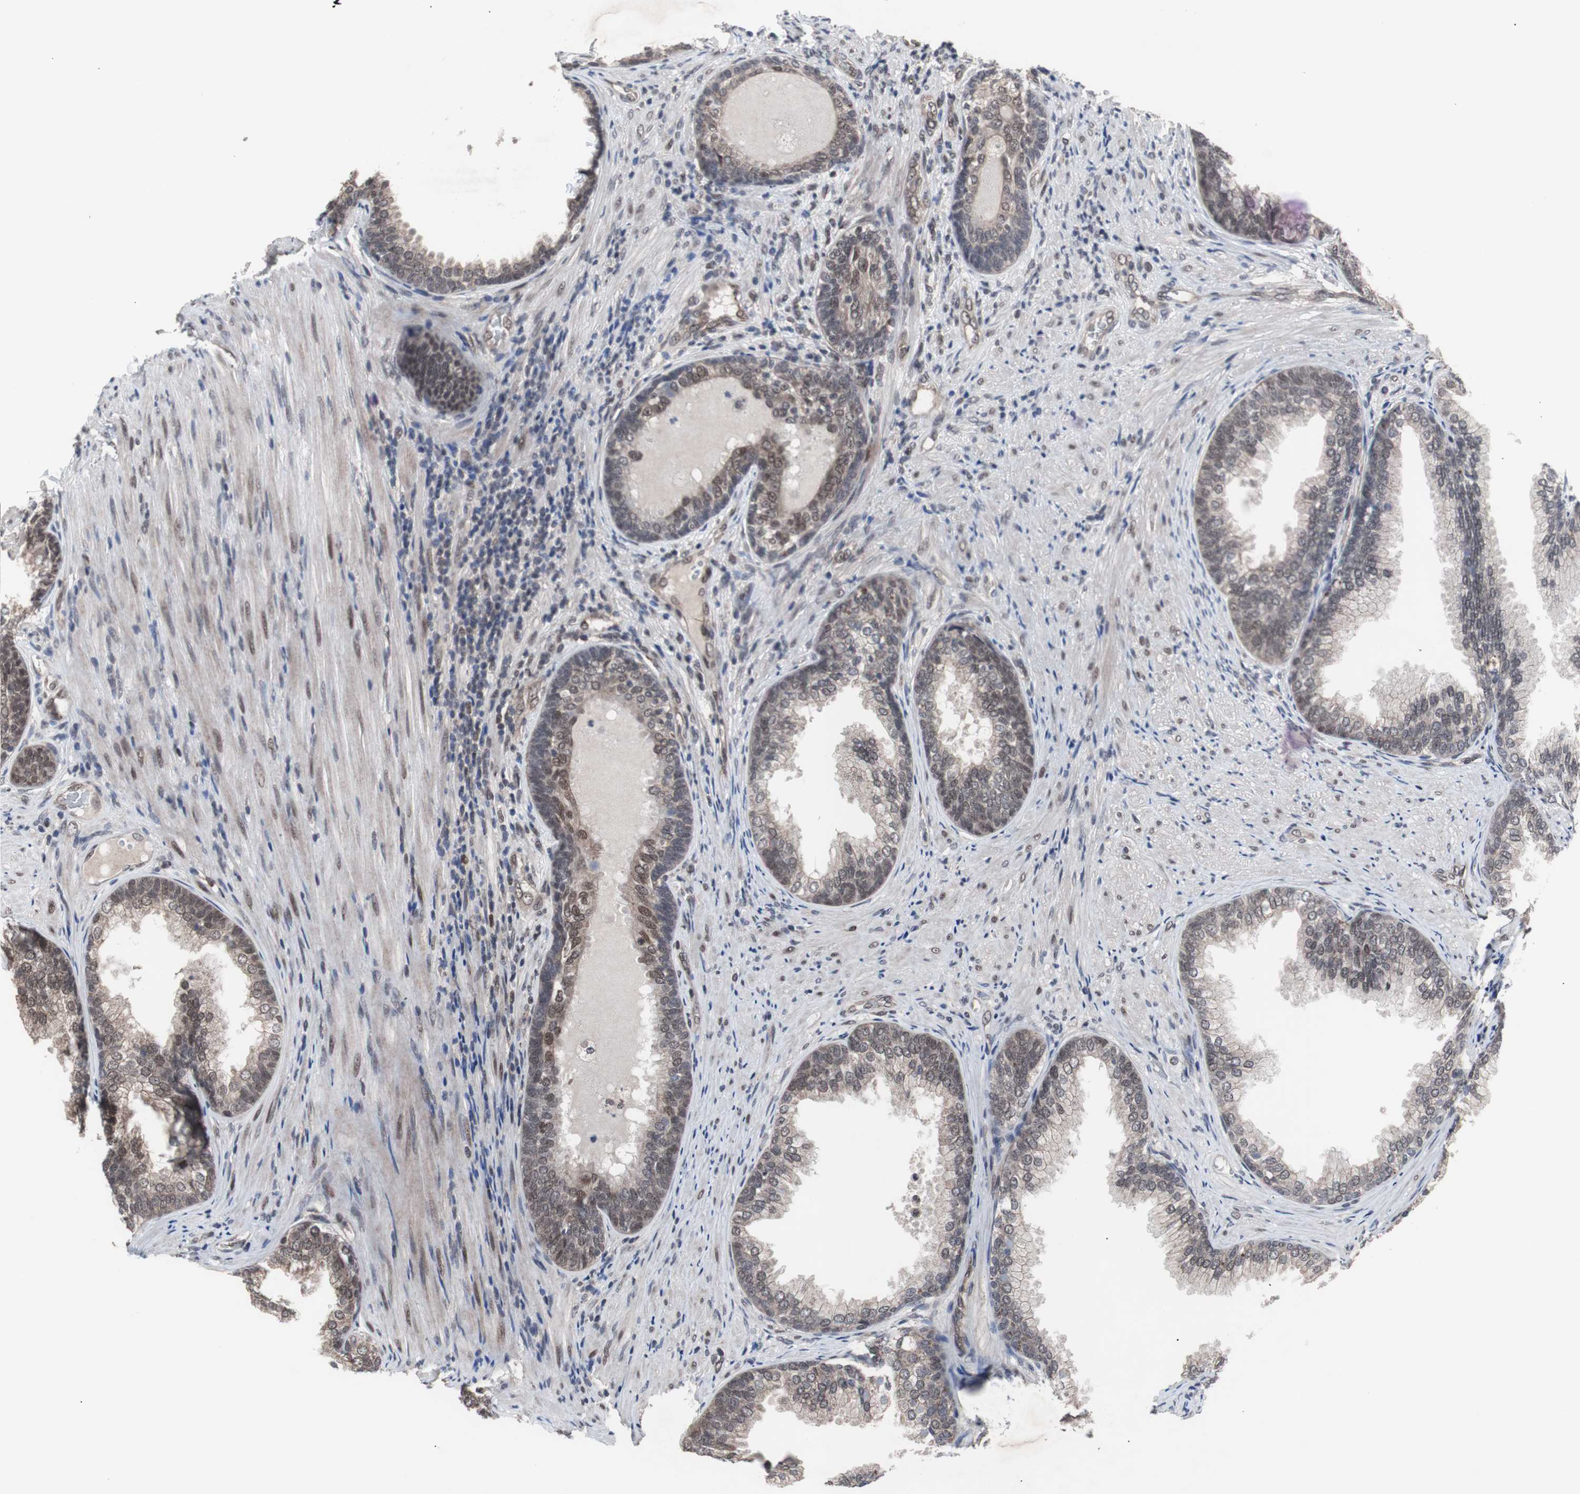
{"staining": {"intensity": "moderate", "quantity": "<25%", "location": "nuclear"}, "tissue": "prostate", "cell_type": "Glandular cells", "image_type": "normal", "snomed": [{"axis": "morphology", "description": "Normal tissue, NOS"}, {"axis": "topography", "description": "Prostate"}], "caption": "Protein staining by immunohistochemistry (IHC) reveals moderate nuclear expression in approximately <25% of glandular cells in unremarkable prostate. (IHC, brightfield microscopy, high magnification).", "gene": "GTF2F2", "patient": {"sex": "male", "age": 76}}